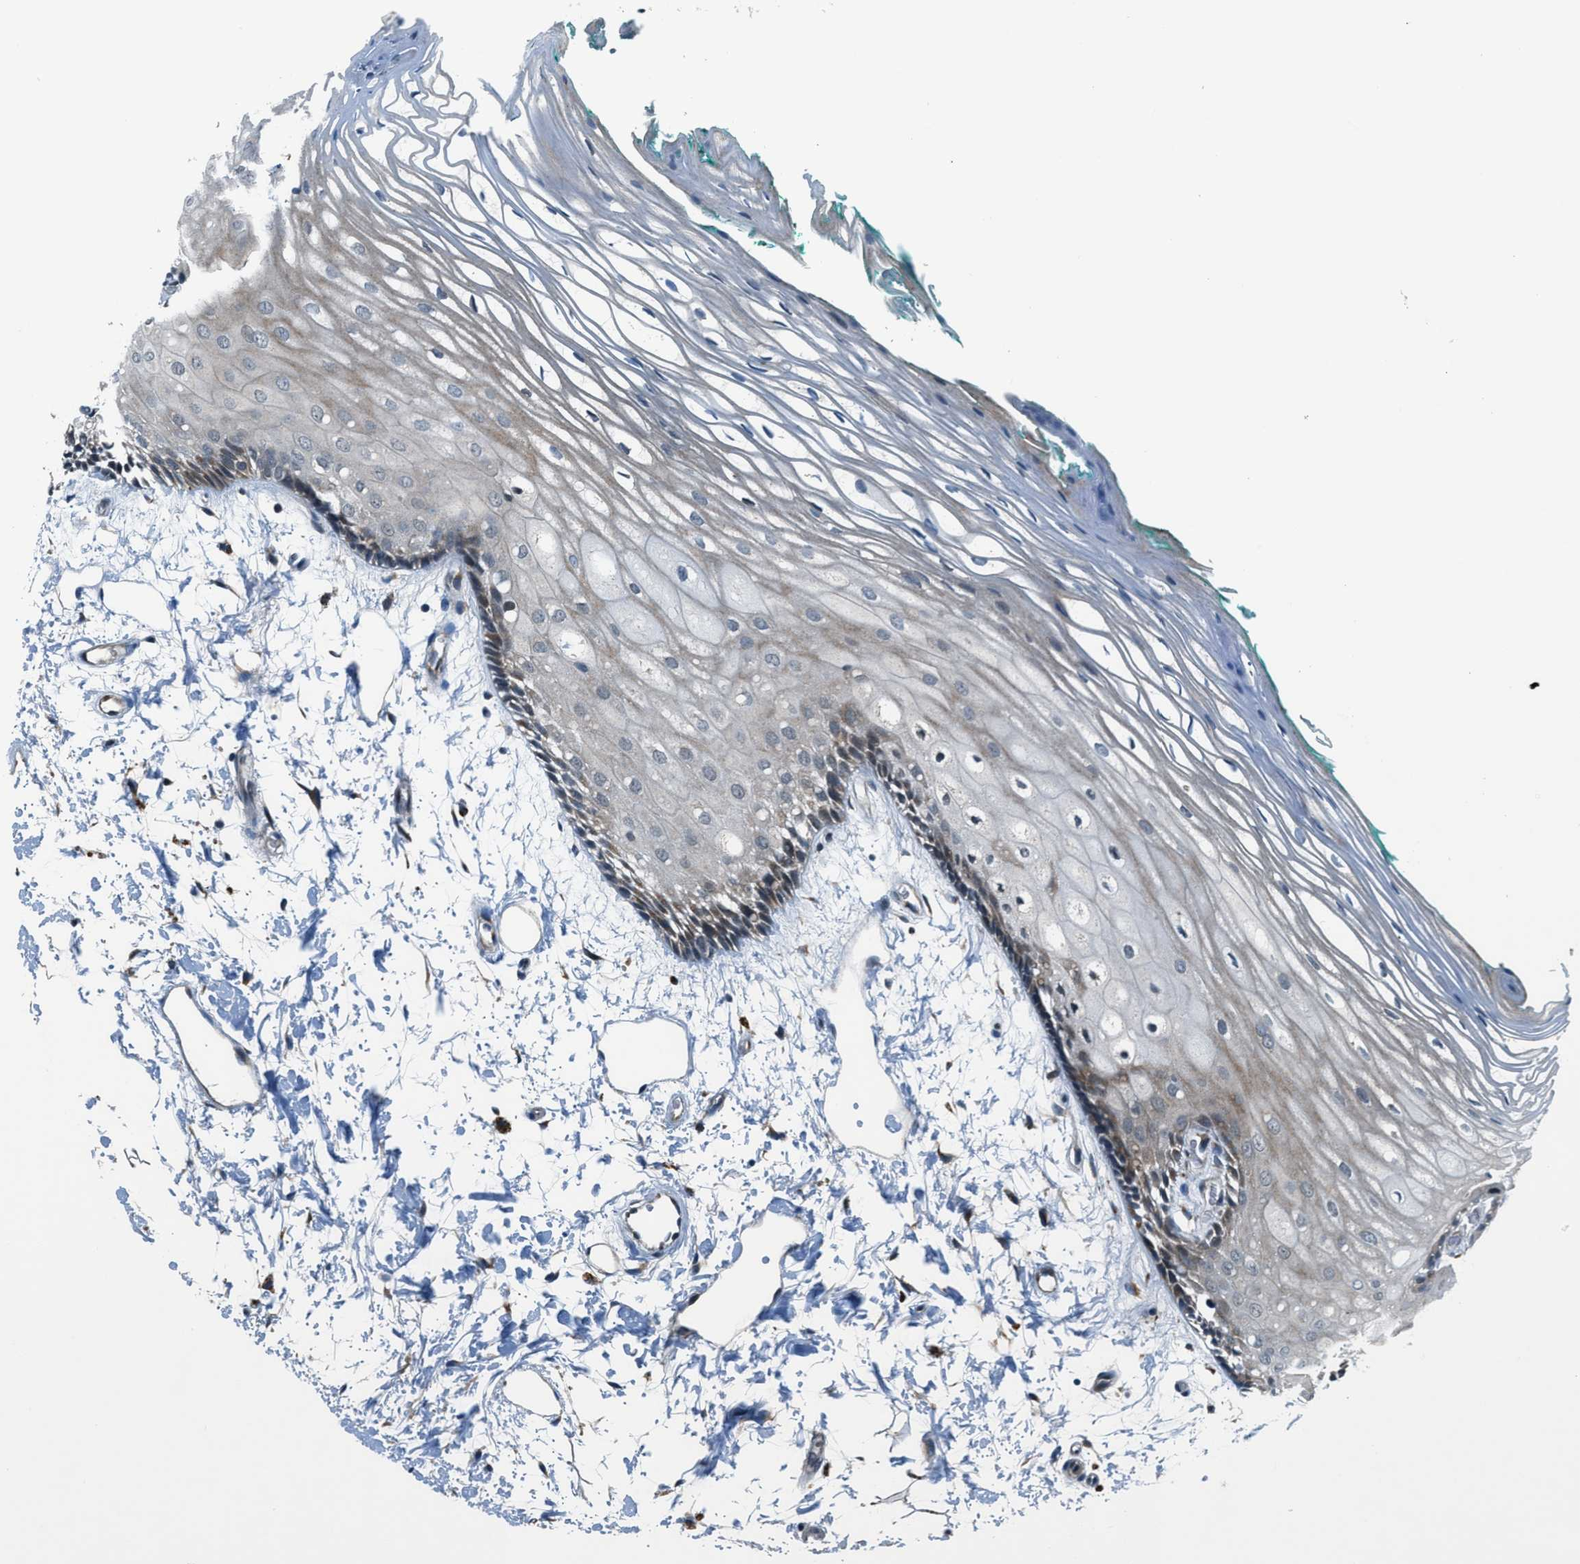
{"staining": {"intensity": "weak", "quantity": "<25%", "location": "cytoplasmic/membranous"}, "tissue": "oral mucosa", "cell_type": "Squamous epithelial cells", "image_type": "normal", "snomed": [{"axis": "morphology", "description": "Normal tissue, NOS"}, {"axis": "topography", "description": "Skeletal muscle"}, {"axis": "topography", "description": "Oral tissue"}, {"axis": "topography", "description": "Peripheral nerve tissue"}], "caption": "IHC photomicrograph of benign oral mucosa: oral mucosa stained with DAB displays no significant protein staining in squamous epithelial cells.", "gene": "GINM1", "patient": {"sex": "female", "age": 84}}